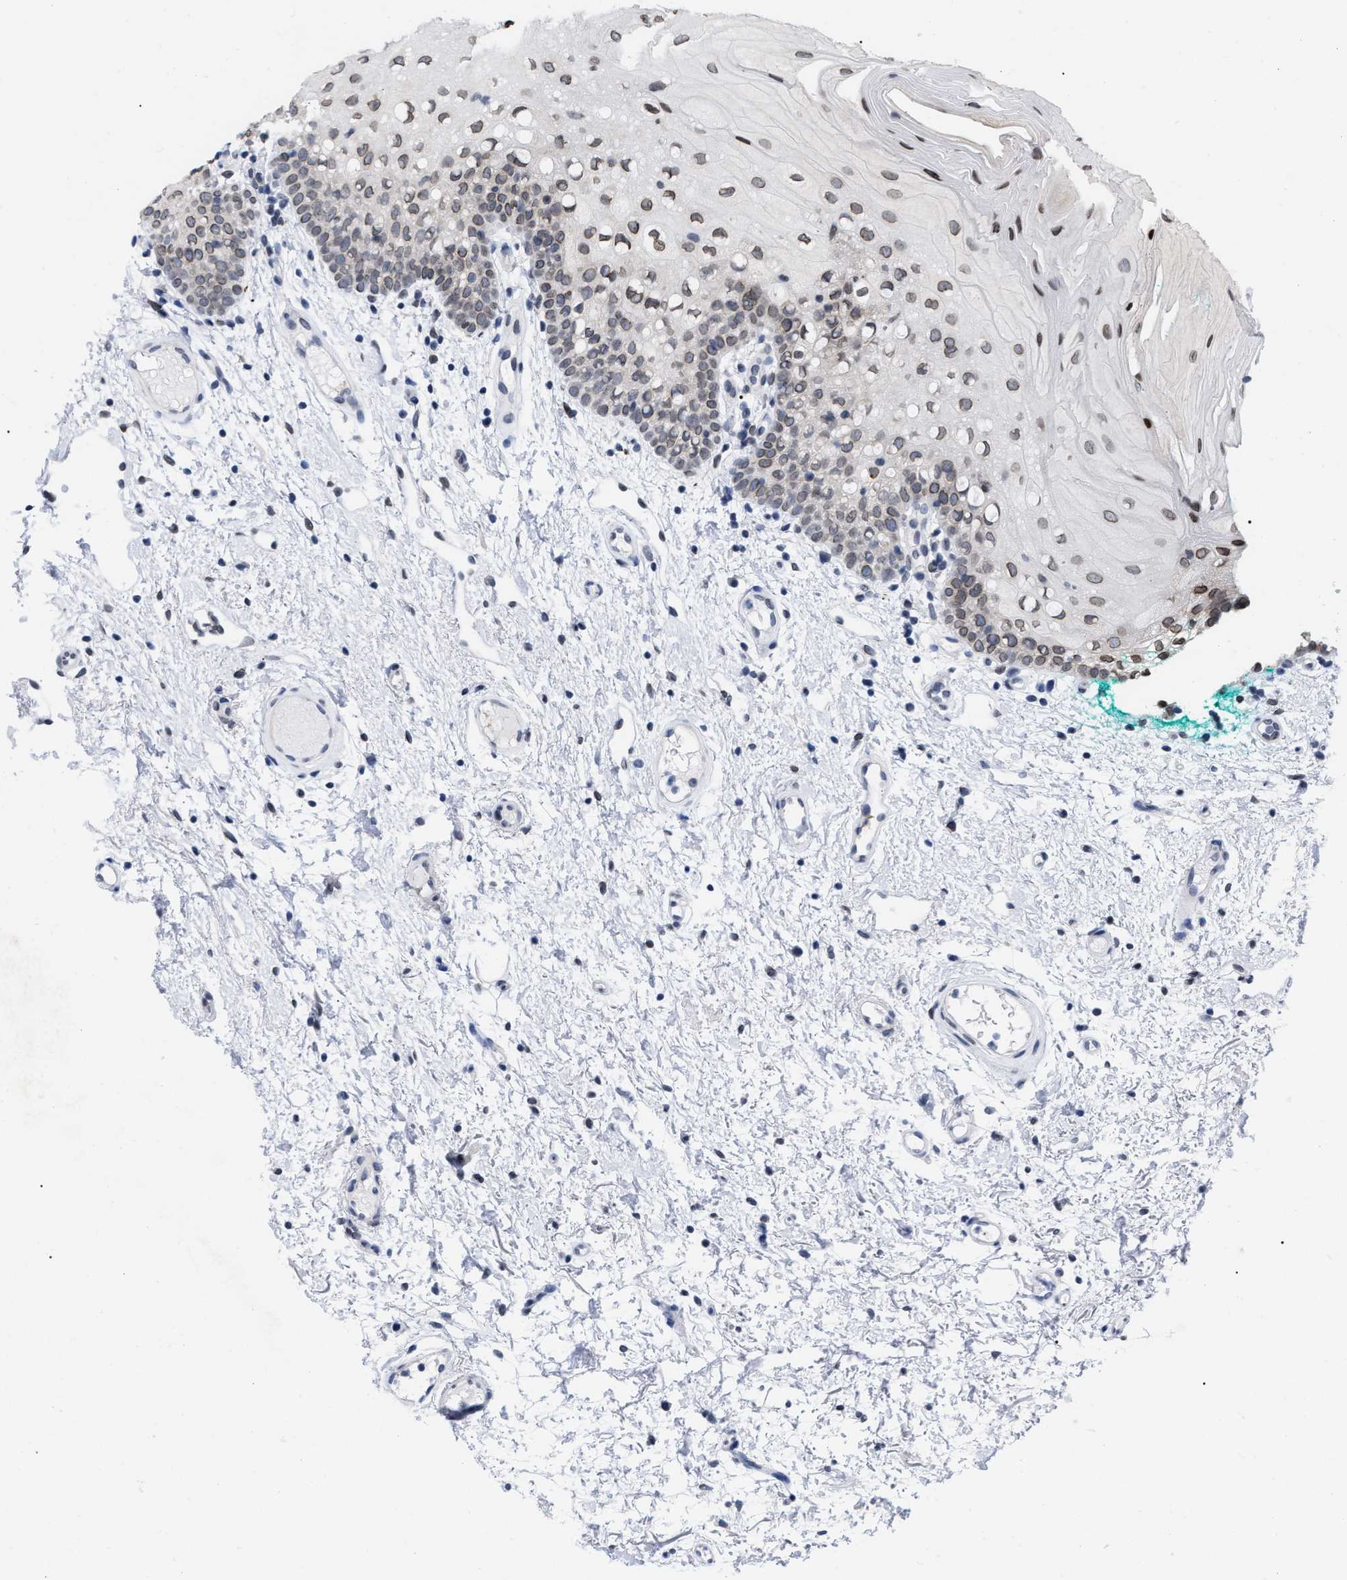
{"staining": {"intensity": "moderate", "quantity": "<25%", "location": "cytoplasmic/membranous,nuclear"}, "tissue": "oral mucosa", "cell_type": "Squamous epithelial cells", "image_type": "normal", "snomed": [{"axis": "morphology", "description": "Normal tissue, NOS"}, {"axis": "morphology", "description": "Squamous cell carcinoma, NOS"}, {"axis": "topography", "description": "Oral tissue"}, {"axis": "topography", "description": "Salivary gland"}, {"axis": "topography", "description": "Head-Neck"}], "caption": "Immunohistochemical staining of benign oral mucosa exhibits low levels of moderate cytoplasmic/membranous,nuclear expression in approximately <25% of squamous epithelial cells. (IHC, brightfield microscopy, high magnification).", "gene": "TPR", "patient": {"sex": "female", "age": 62}}